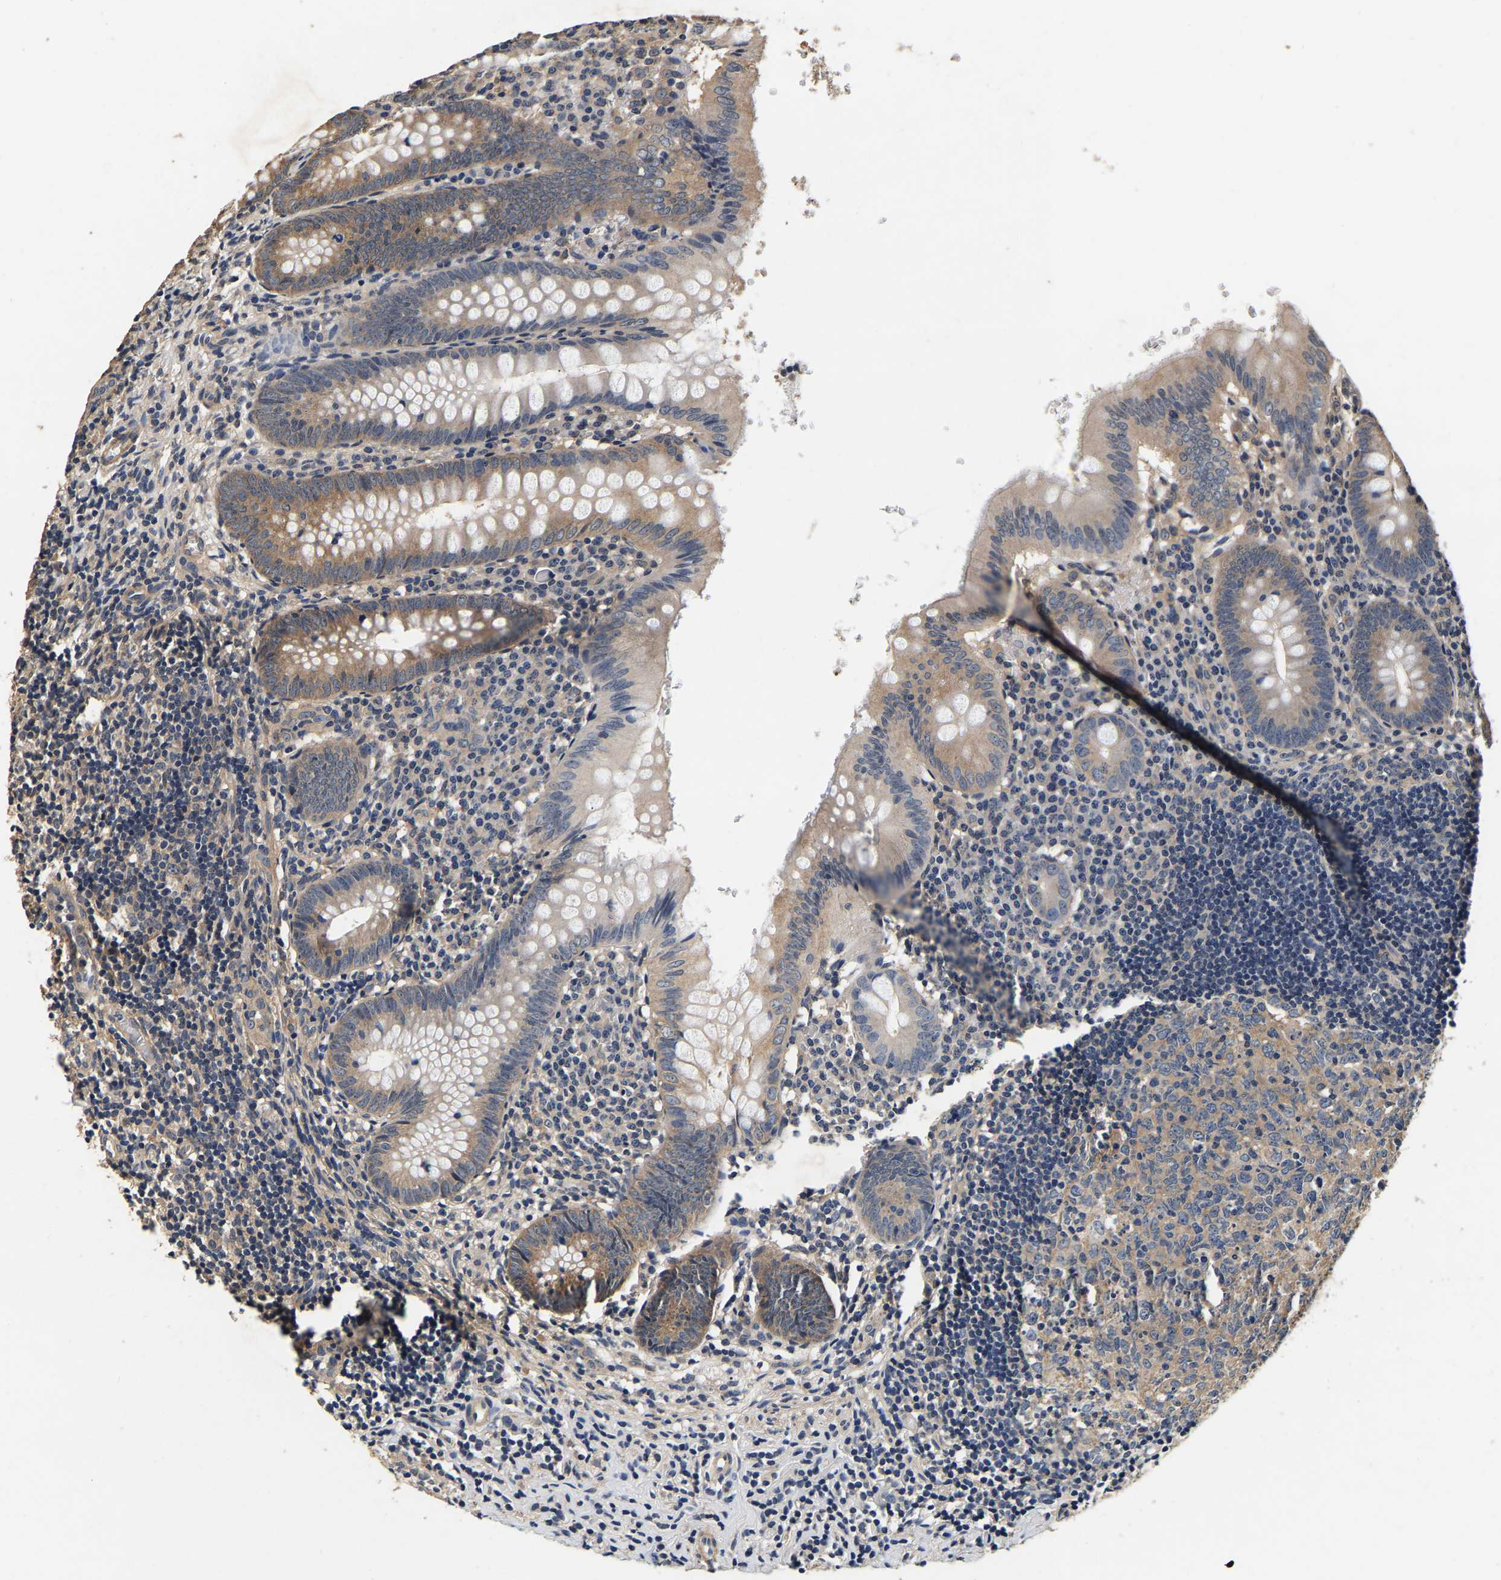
{"staining": {"intensity": "moderate", "quantity": "25%-75%", "location": "cytoplasmic/membranous"}, "tissue": "appendix", "cell_type": "Glandular cells", "image_type": "normal", "snomed": [{"axis": "morphology", "description": "Normal tissue, NOS"}, {"axis": "topography", "description": "Appendix"}], "caption": "Appendix was stained to show a protein in brown. There is medium levels of moderate cytoplasmic/membranous expression in approximately 25%-75% of glandular cells.", "gene": "RUVBL1", "patient": {"sex": "male", "age": 8}}